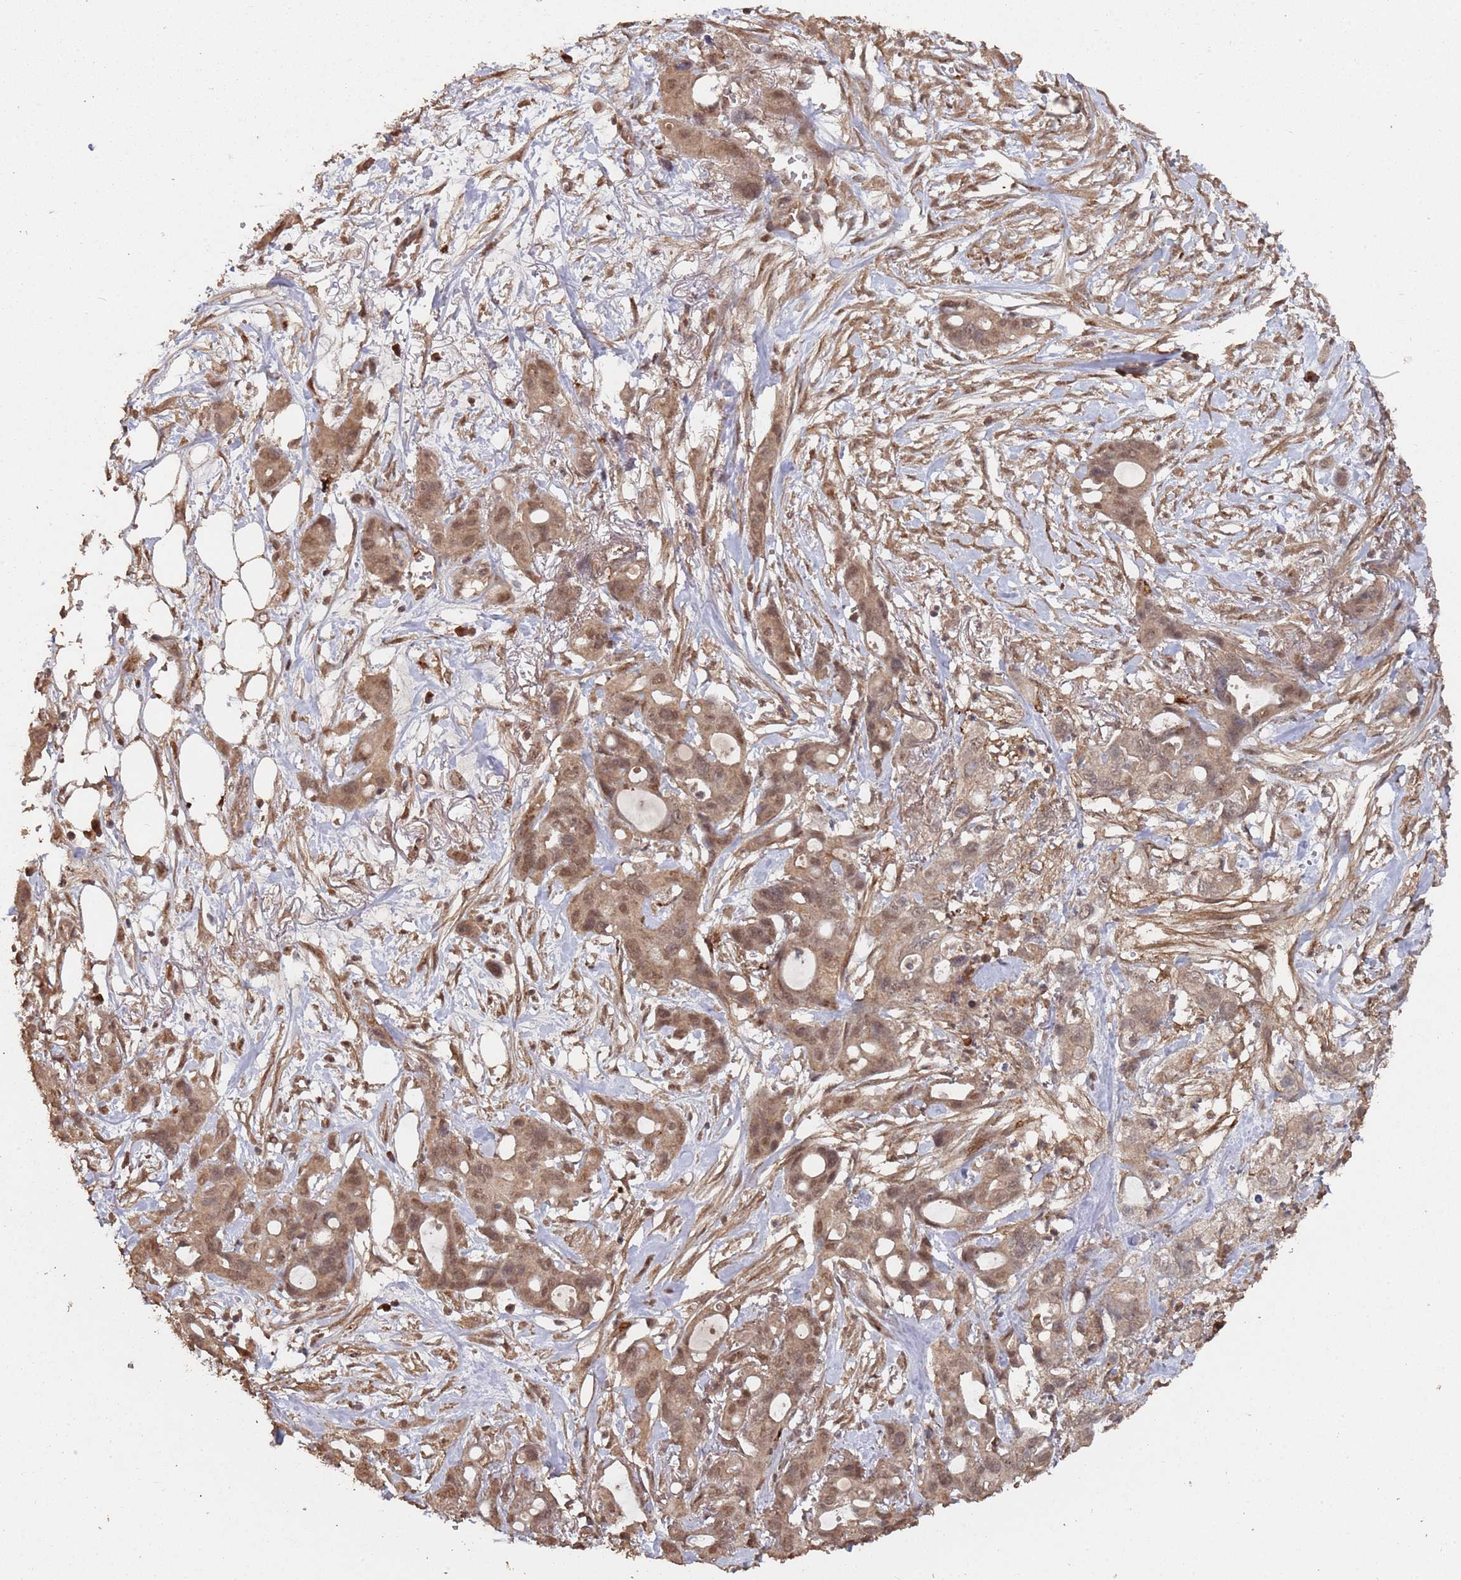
{"staining": {"intensity": "moderate", "quantity": ">75%", "location": "cytoplasmic/membranous,nuclear"}, "tissue": "ovarian cancer", "cell_type": "Tumor cells", "image_type": "cancer", "snomed": [{"axis": "morphology", "description": "Cystadenocarcinoma, mucinous, NOS"}, {"axis": "topography", "description": "Ovary"}], "caption": "High-magnification brightfield microscopy of mucinous cystadenocarcinoma (ovarian) stained with DAB (brown) and counterstained with hematoxylin (blue). tumor cells exhibit moderate cytoplasmic/membranous and nuclear staining is identified in about>75% of cells. (IHC, brightfield microscopy, high magnification).", "gene": "FRAT1", "patient": {"sex": "female", "age": 70}}